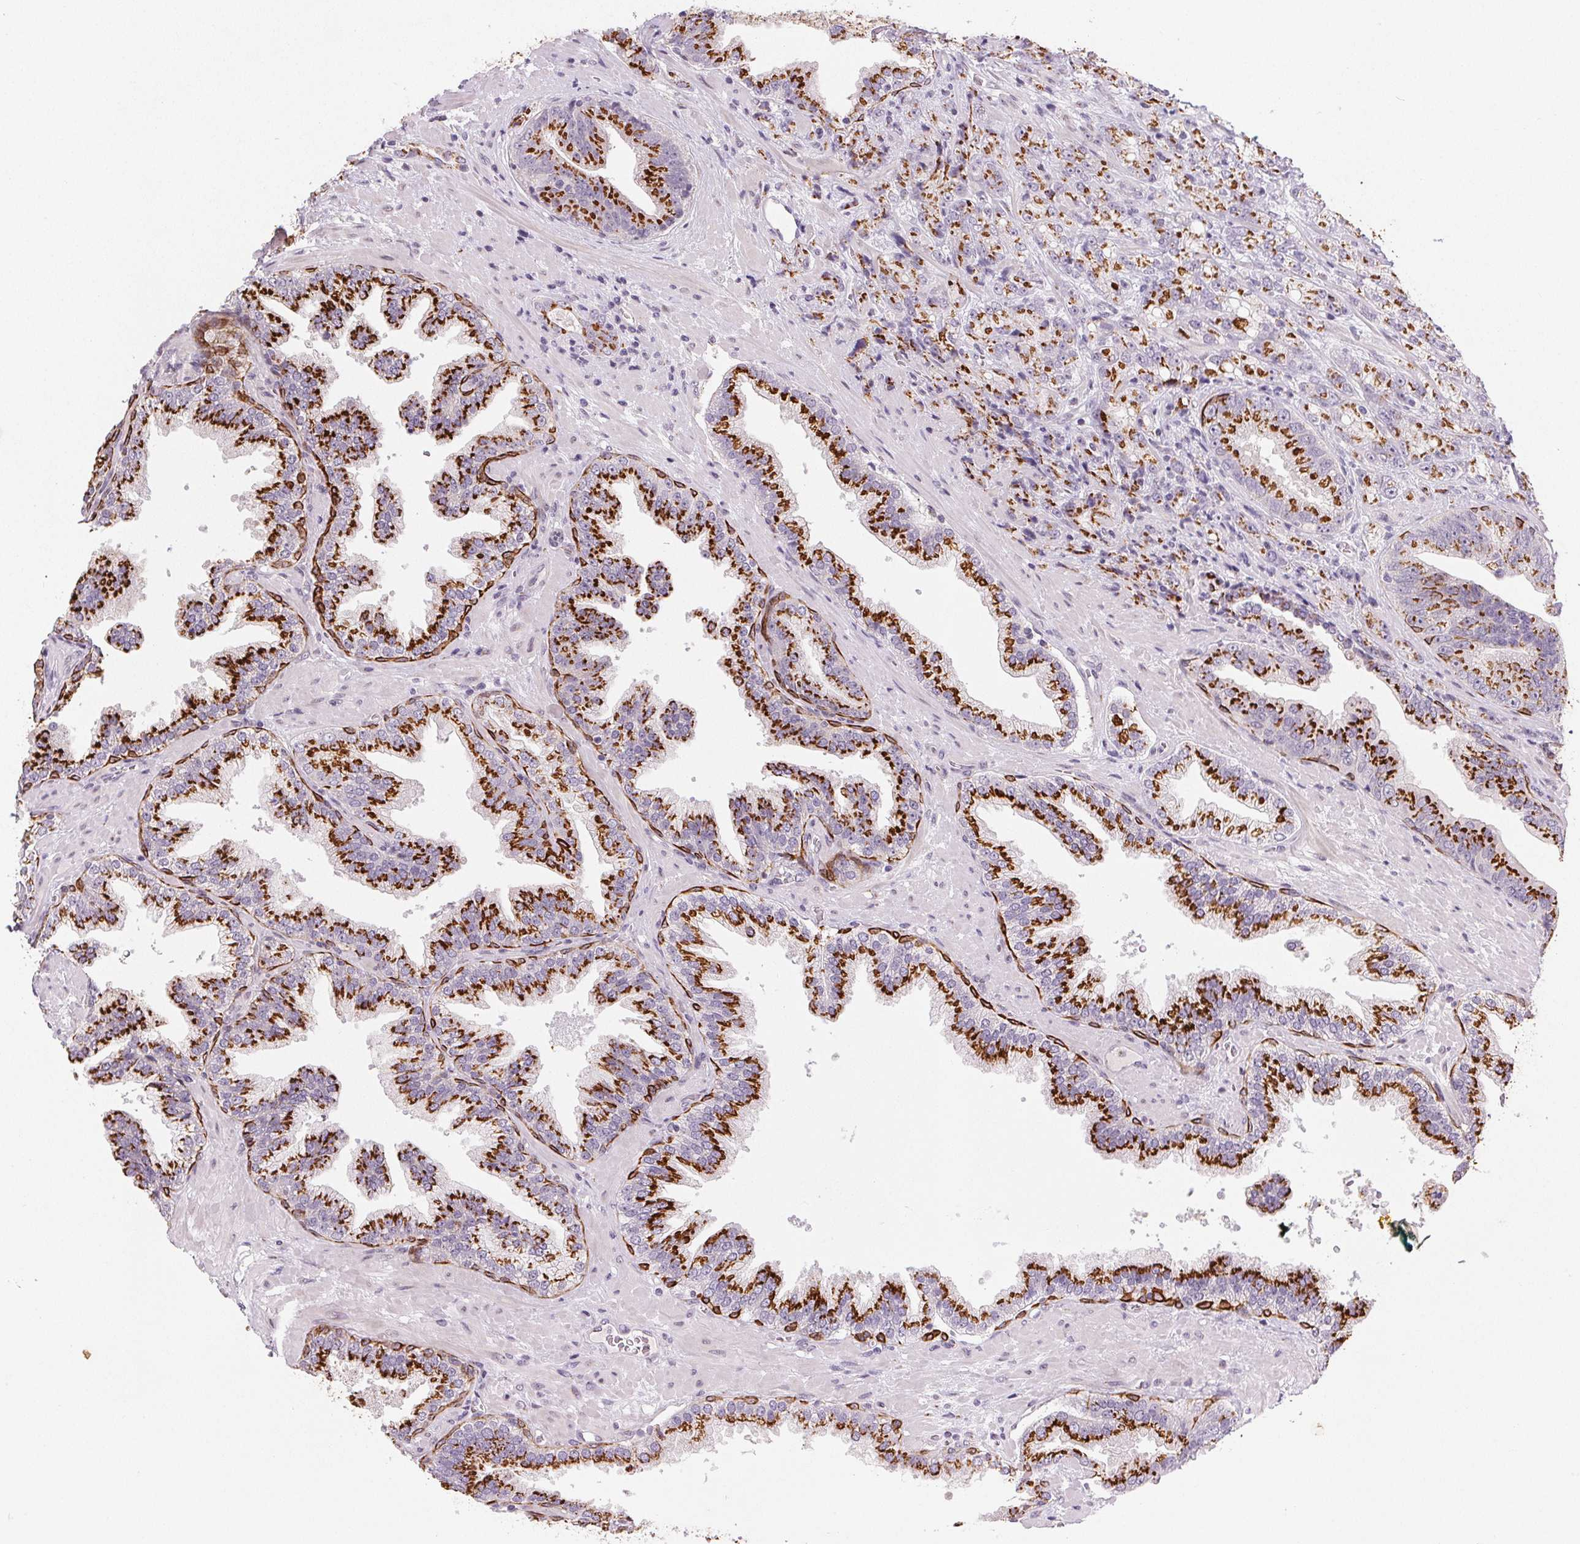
{"staining": {"intensity": "strong", "quantity": ">75%", "location": "cytoplasmic/membranous"}, "tissue": "prostate cancer", "cell_type": "Tumor cells", "image_type": "cancer", "snomed": [{"axis": "morphology", "description": "Adenocarcinoma, NOS"}, {"axis": "topography", "description": "Prostate"}], "caption": "There is high levels of strong cytoplasmic/membranous staining in tumor cells of prostate adenocarcinoma, as demonstrated by immunohistochemical staining (brown color).", "gene": "RAB22A", "patient": {"sex": "male", "age": 63}}